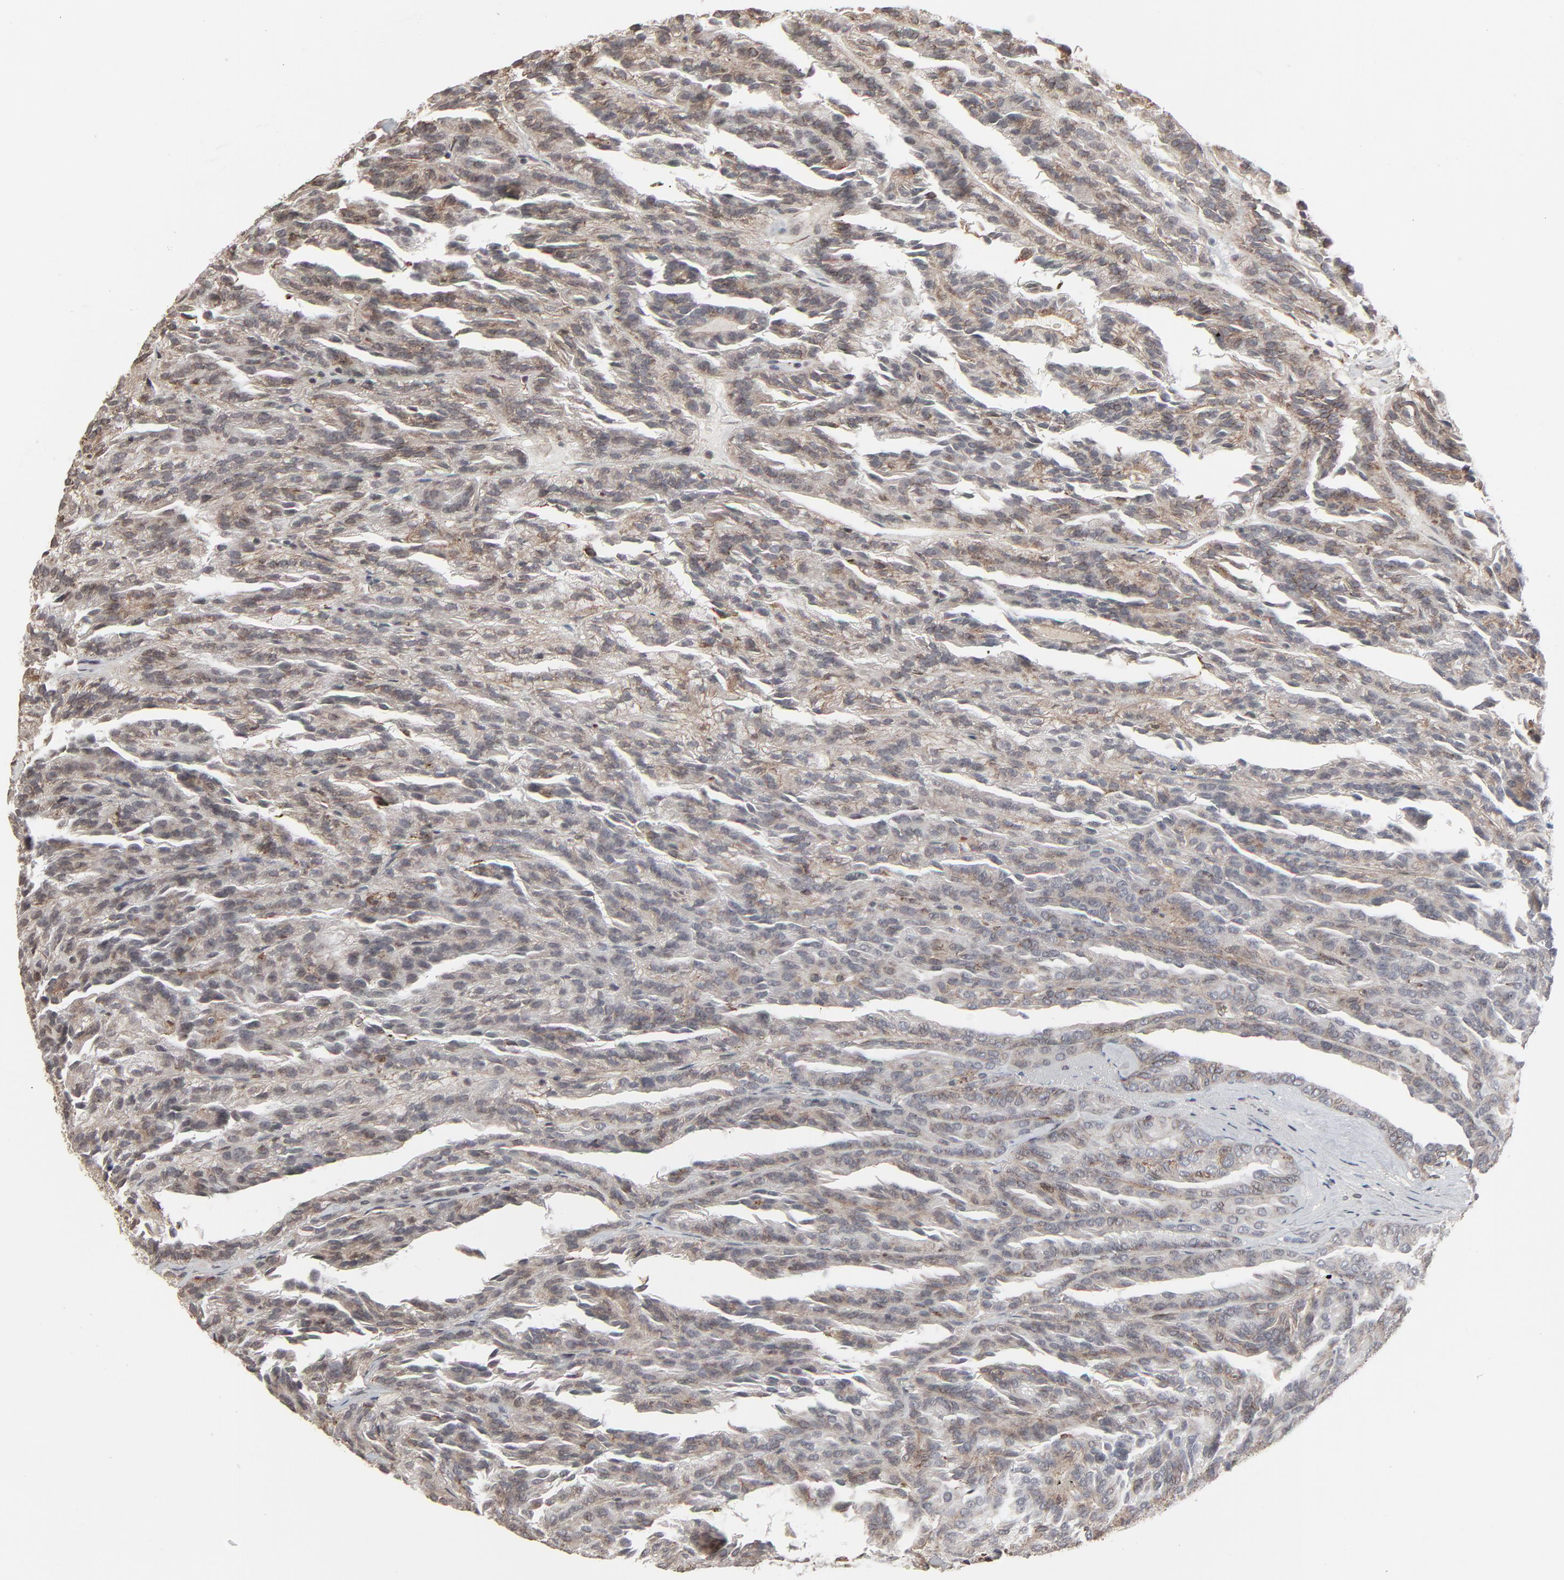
{"staining": {"intensity": "weak", "quantity": ">75%", "location": "cytoplasmic/membranous"}, "tissue": "renal cancer", "cell_type": "Tumor cells", "image_type": "cancer", "snomed": [{"axis": "morphology", "description": "Adenocarcinoma, NOS"}, {"axis": "topography", "description": "Kidney"}], "caption": "Renal cancer (adenocarcinoma) was stained to show a protein in brown. There is low levels of weak cytoplasmic/membranous expression in about >75% of tumor cells.", "gene": "CTNND1", "patient": {"sex": "male", "age": 46}}